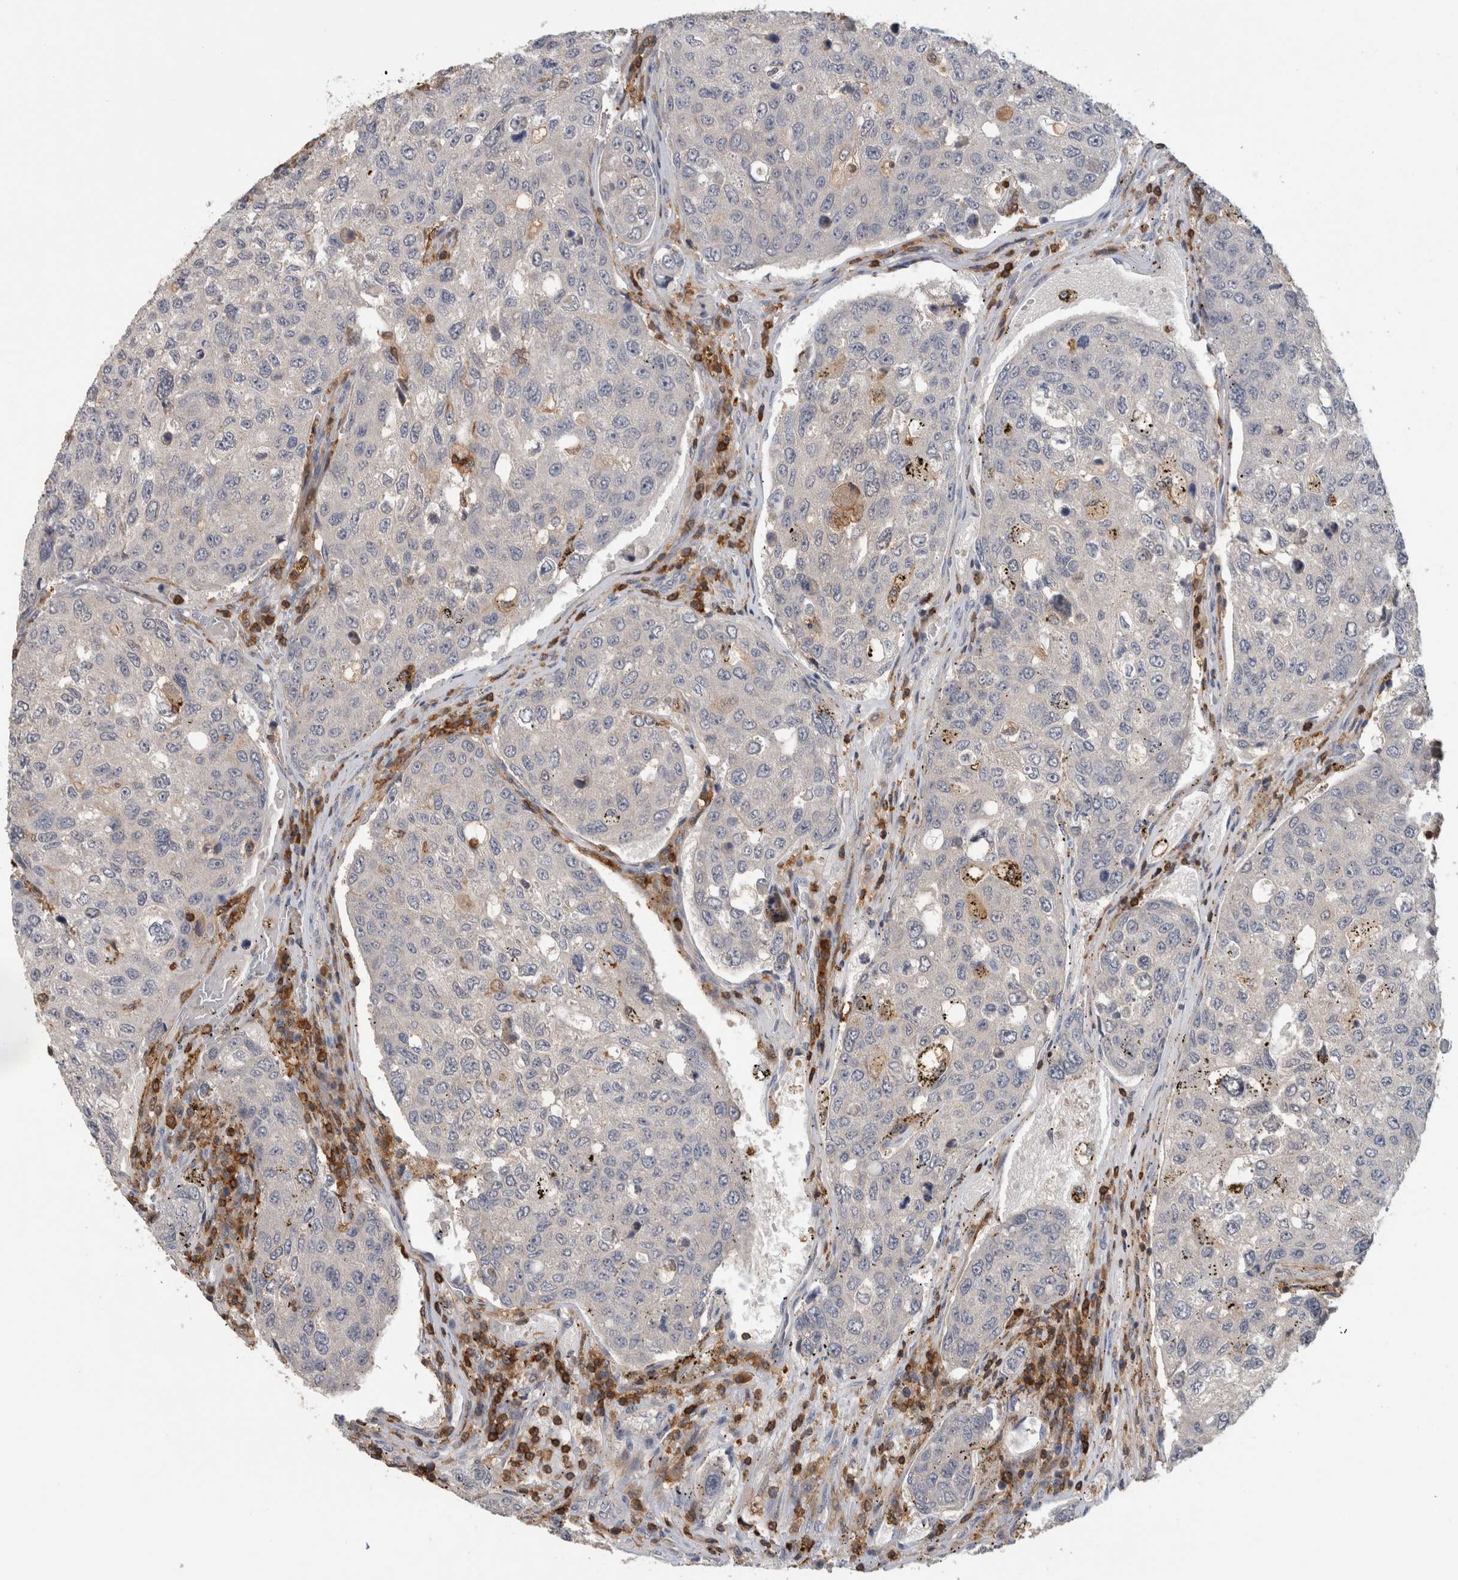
{"staining": {"intensity": "negative", "quantity": "none", "location": "none"}, "tissue": "urothelial cancer", "cell_type": "Tumor cells", "image_type": "cancer", "snomed": [{"axis": "morphology", "description": "Urothelial carcinoma, High grade"}, {"axis": "topography", "description": "Lymph node"}, {"axis": "topography", "description": "Urinary bladder"}], "caption": "Photomicrograph shows no protein positivity in tumor cells of urothelial carcinoma (high-grade) tissue. Nuclei are stained in blue.", "gene": "GFRA2", "patient": {"sex": "male", "age": 51}}